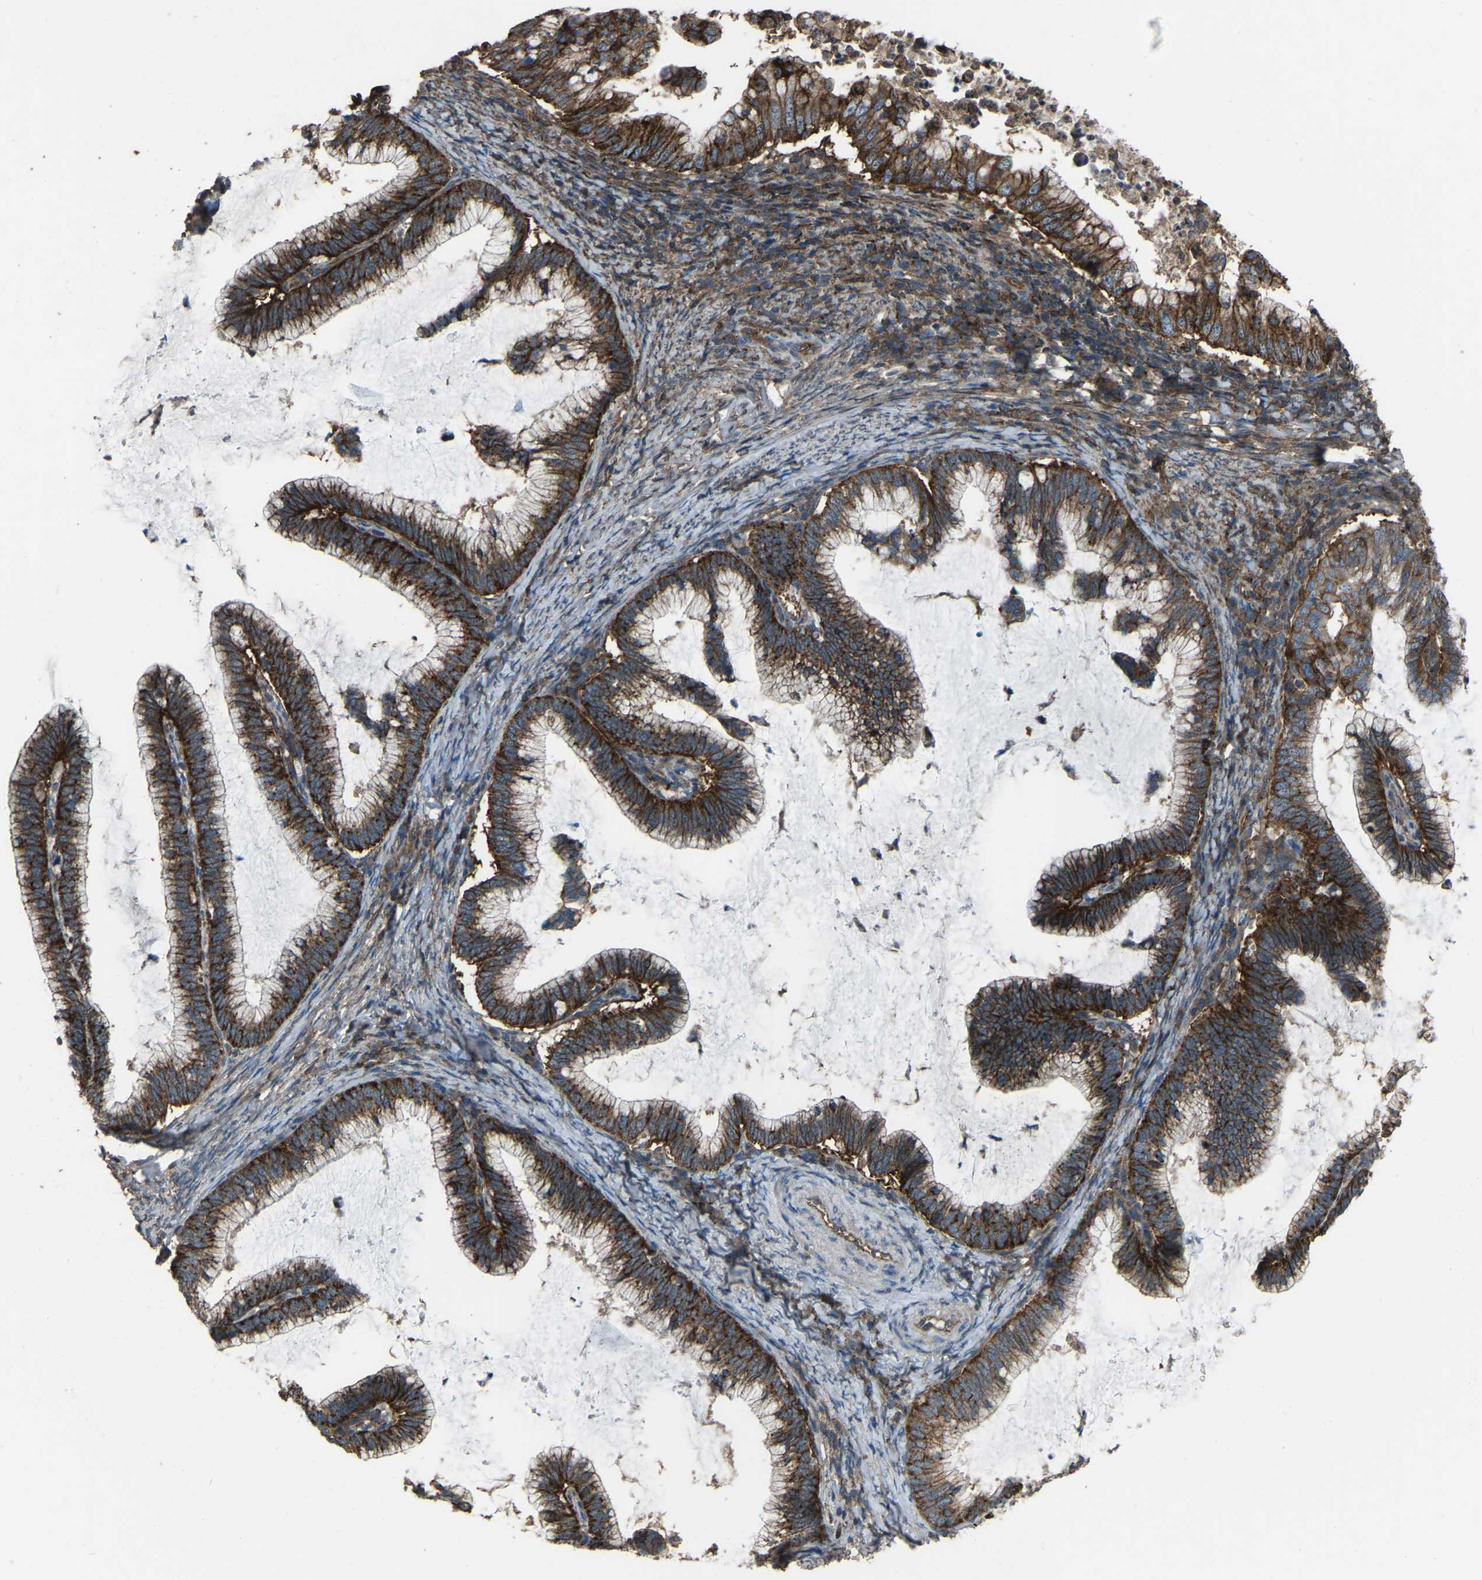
{"staining": {"intensity": "strong", "quantity": ">75%", "location": "cytoplasmic/membranous"}, "tissue": "cervical cancer", "cell_type": "Tumor cells", "image_type": "cancer", "snomed": [{"axis": "morphology", "description": "Adenocarcinoma, NOS"}, {"axis": "topography", "description": "Cervix"}], "caption": "High-power microscopy captured an immunohistochemistry (IHC) photomicrograph of cervical cancer (adenocarcinoma), revealing strong cytoplasmic/membranous staining in approximately >75% of tumor cells.", "gene": "SLC4A2", "patient": {"sex": "female", "age": 36}}